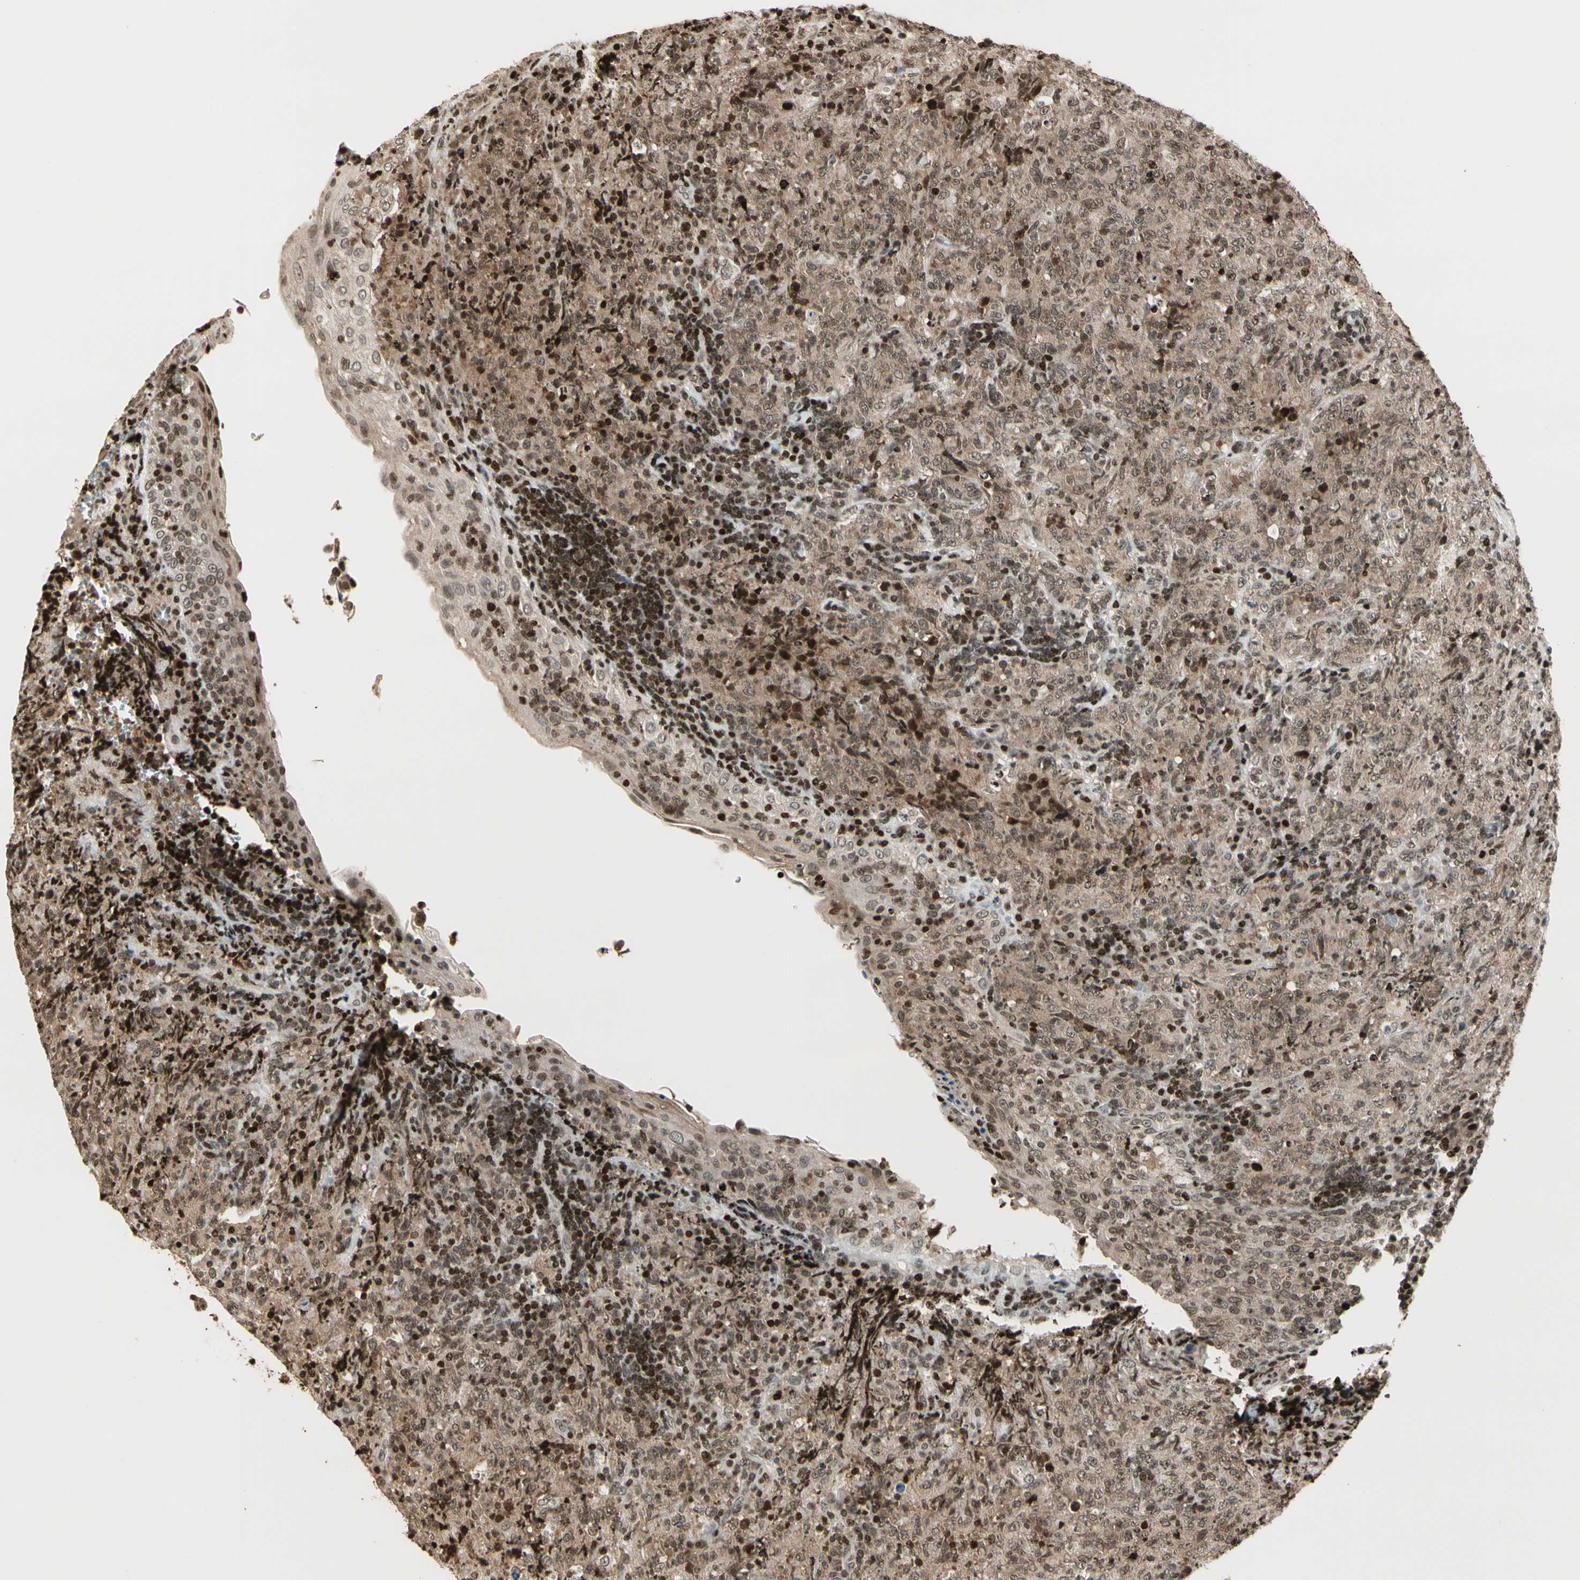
{"staining": {"intensity": "weak", "quantity": ">75%", "location": "cytoplasmic/membranous,nuclear"}, "tissue": "lymphoma", "cell_type": "Tumor cells", "image_type": "cancer", "snomed": [{"axis": "morphology", "description": "Malignant lymphoma, non-Hodgkin's type, High grade"}, {"axis": "topography", "description": "Tonsil"}], "caption": "A high-resolution image shows immunohistochemistry (IHC) staining of high-grade malignant lymphoma, non-Hodgkin's type, which reveals weak cytoplasmic/membranous and nuclear staining in about >75% of tumor cells. The protein is shown in brown color, while the nuclei are stained blue.", "gene": "TSHZ3", "patient": {"sex": "female", "age": 36}}